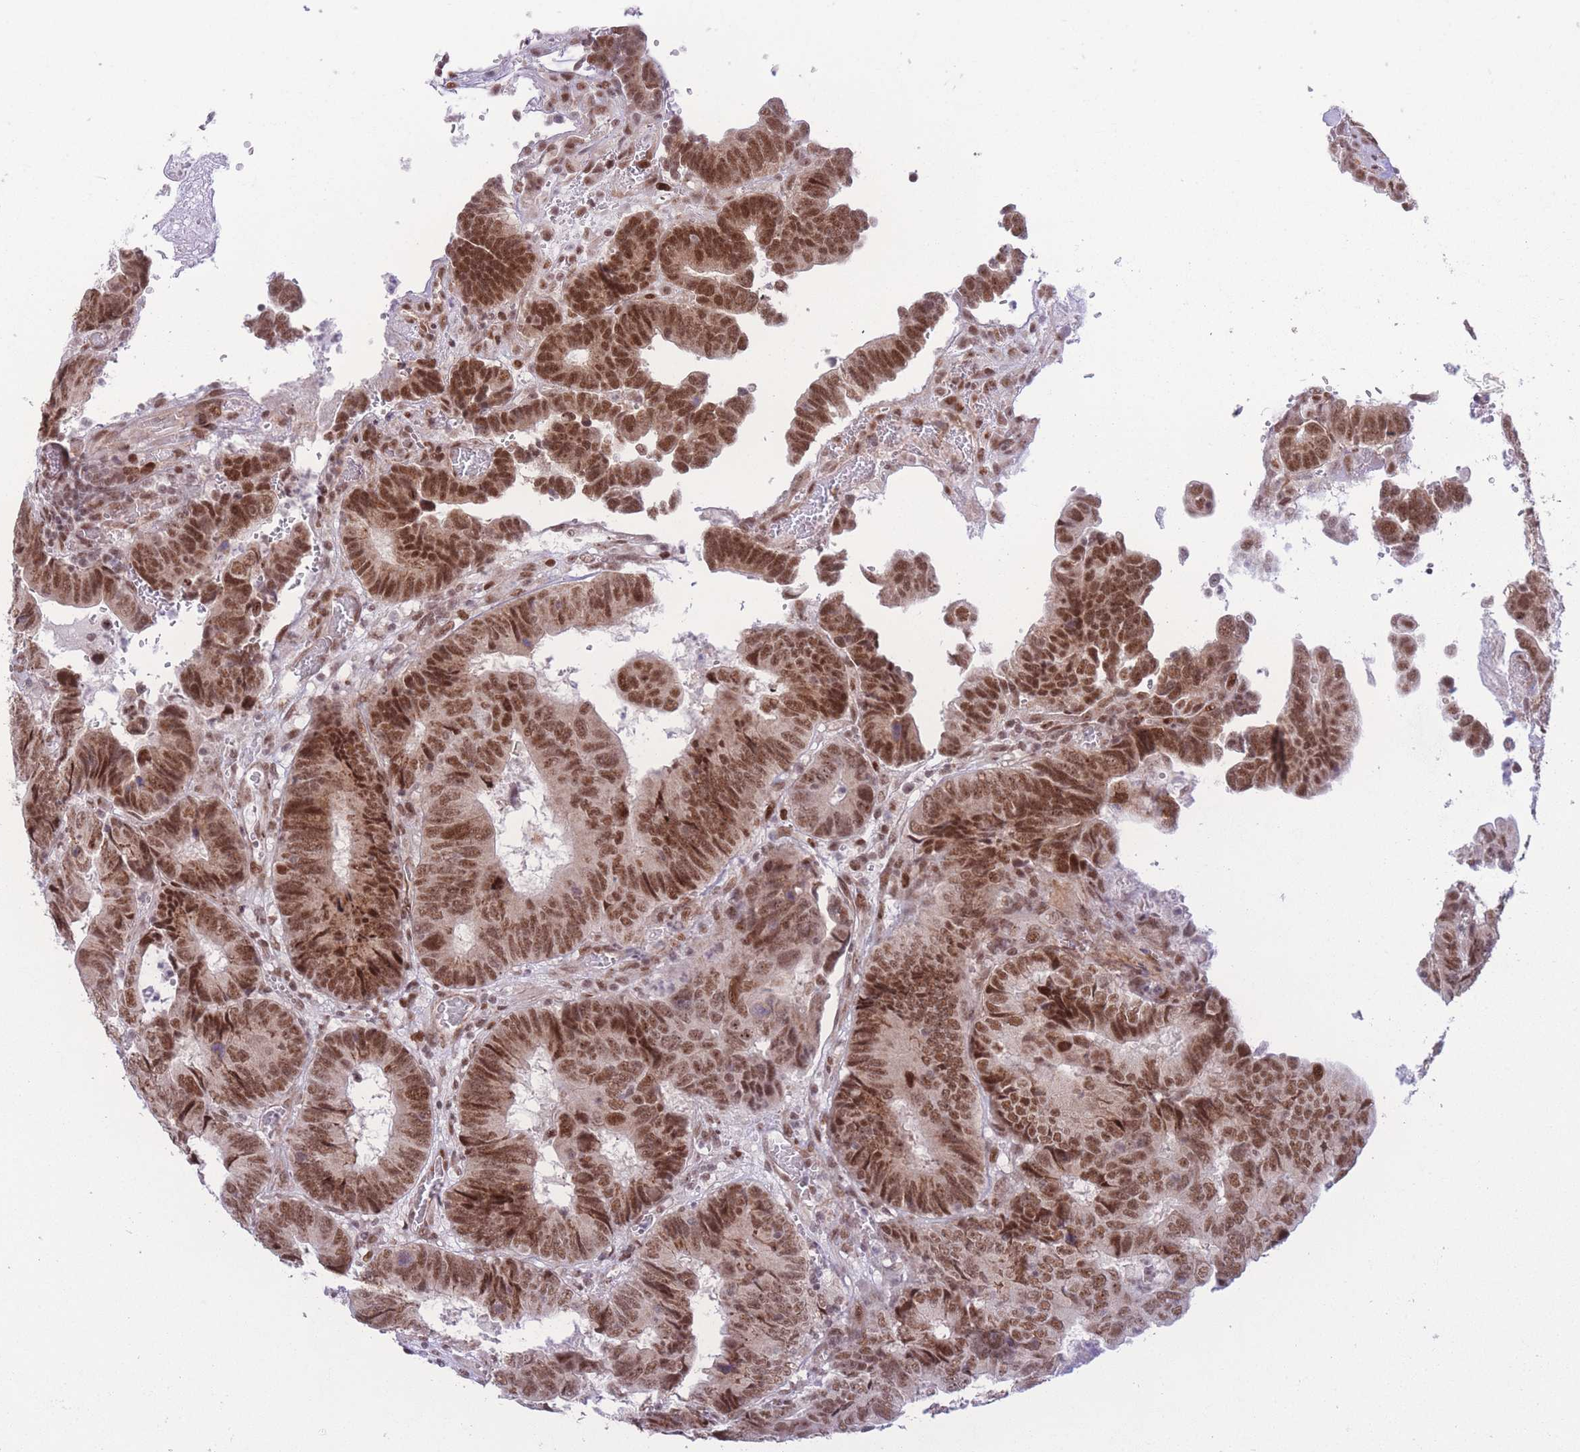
{"staining": {"intensity": "moderate", "quantity": ">75%", "location": "nuclear"}, "tissue": "colorectal cancer", "cell_type": "Tumor cells", "image_type": "cancer", "snomed": [{"axis": "morphology", "description": "Adenocarcinoma, NOS"}, {"axis": "topography", "description": "Colon"}], "caption": "Protein expression analysis of colorectal adenocarcinoma displays moderate nuclear staining in about >75% of tumor cells.", "gene": "PCIF1", "patient": {"sex": "male", "age": 85}}